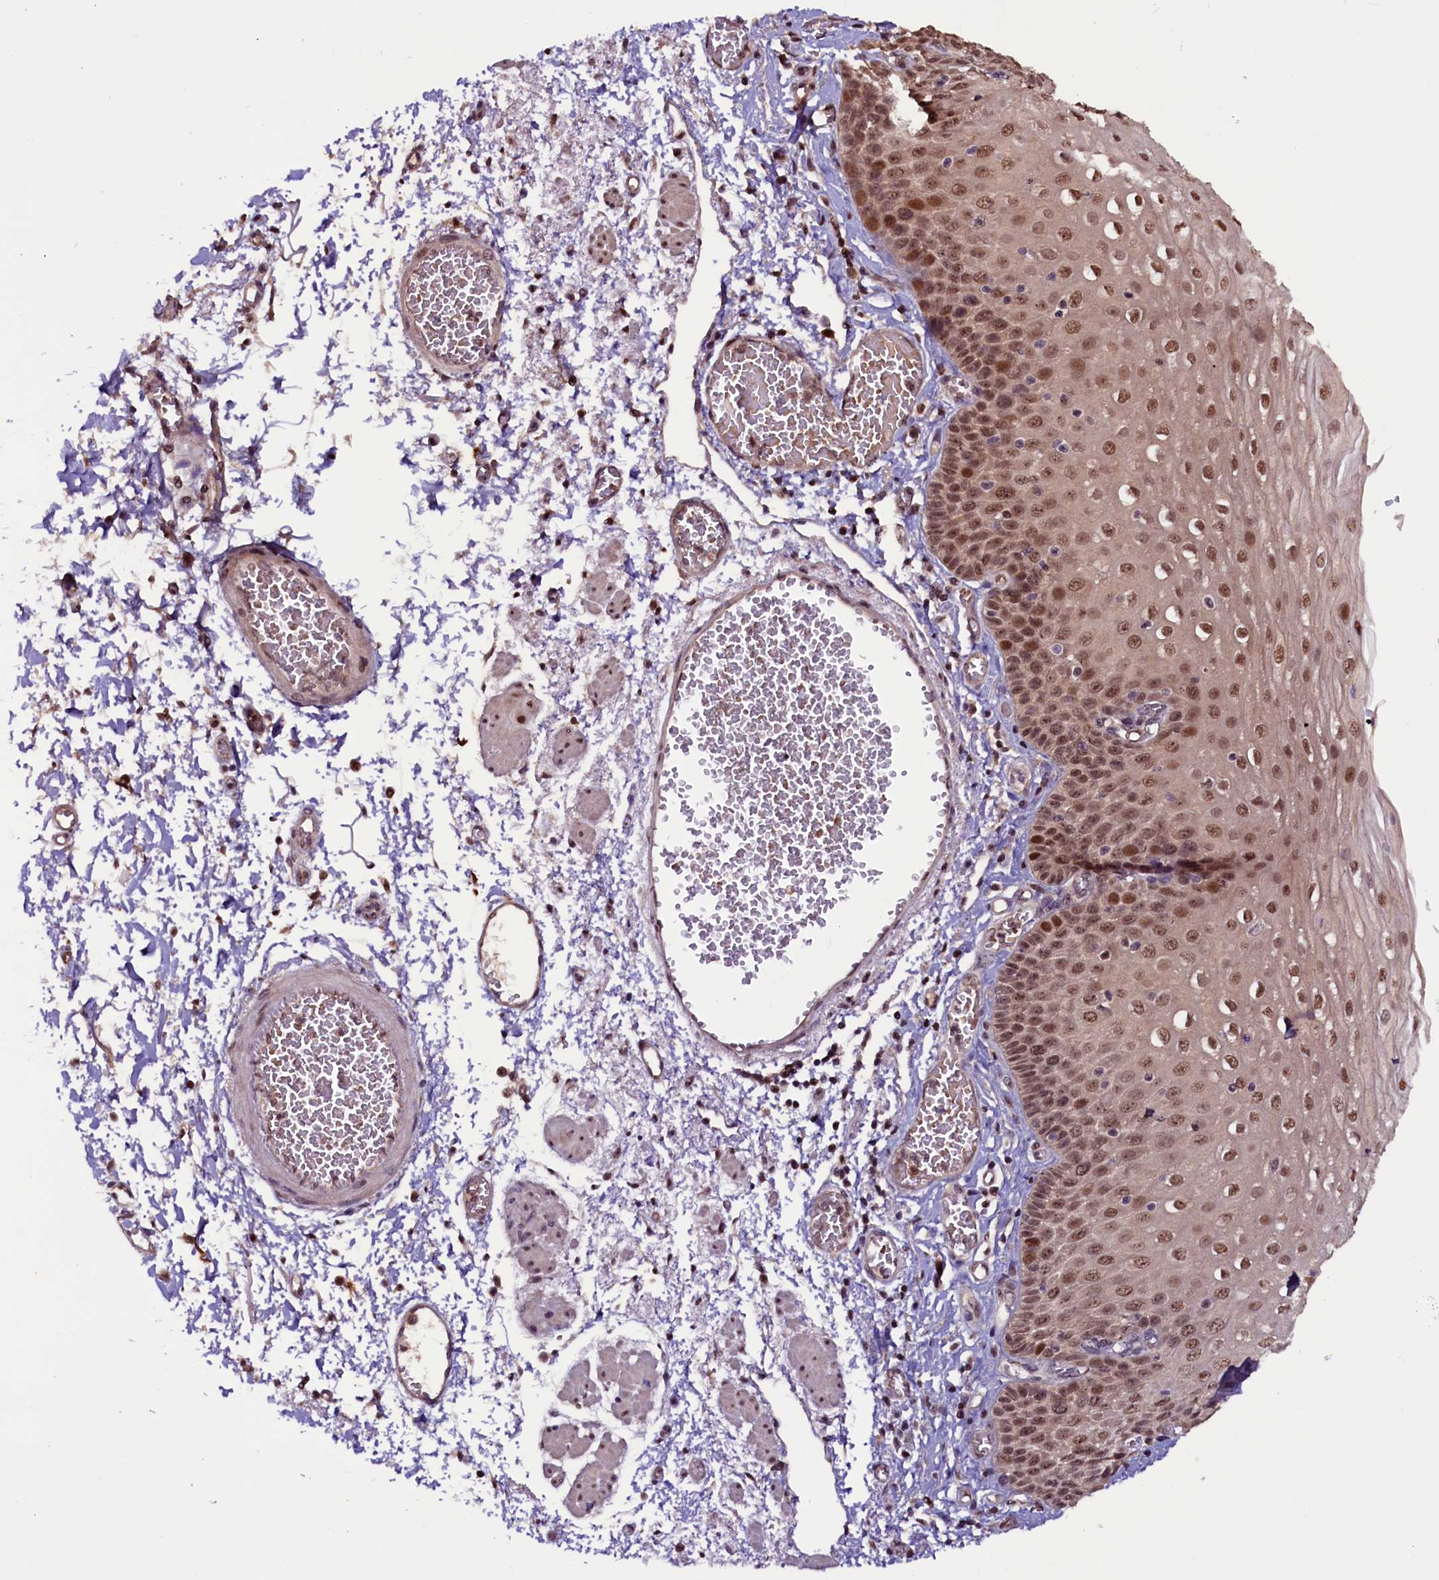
{"staining": {"intensity": "moderate", "quantity": ">75%", "location": "nuclear"}, "tissue": "esophagus", "cell_type": "Squamous epithelial cells", "image_type": "normal", "snomed": [{"axis": "morphology", "description": "Normal tissue, NOS"}, {"axis": "topography", "description": "Esophagus"}], "caption": "About >75% of squamous epithelial cells in benign esophagus show moderate nuclear protein positivity as visualized by brown immunohistochemical staining.", "gene": "RNMT", "patient": {"sex": "male", "age": 81}}